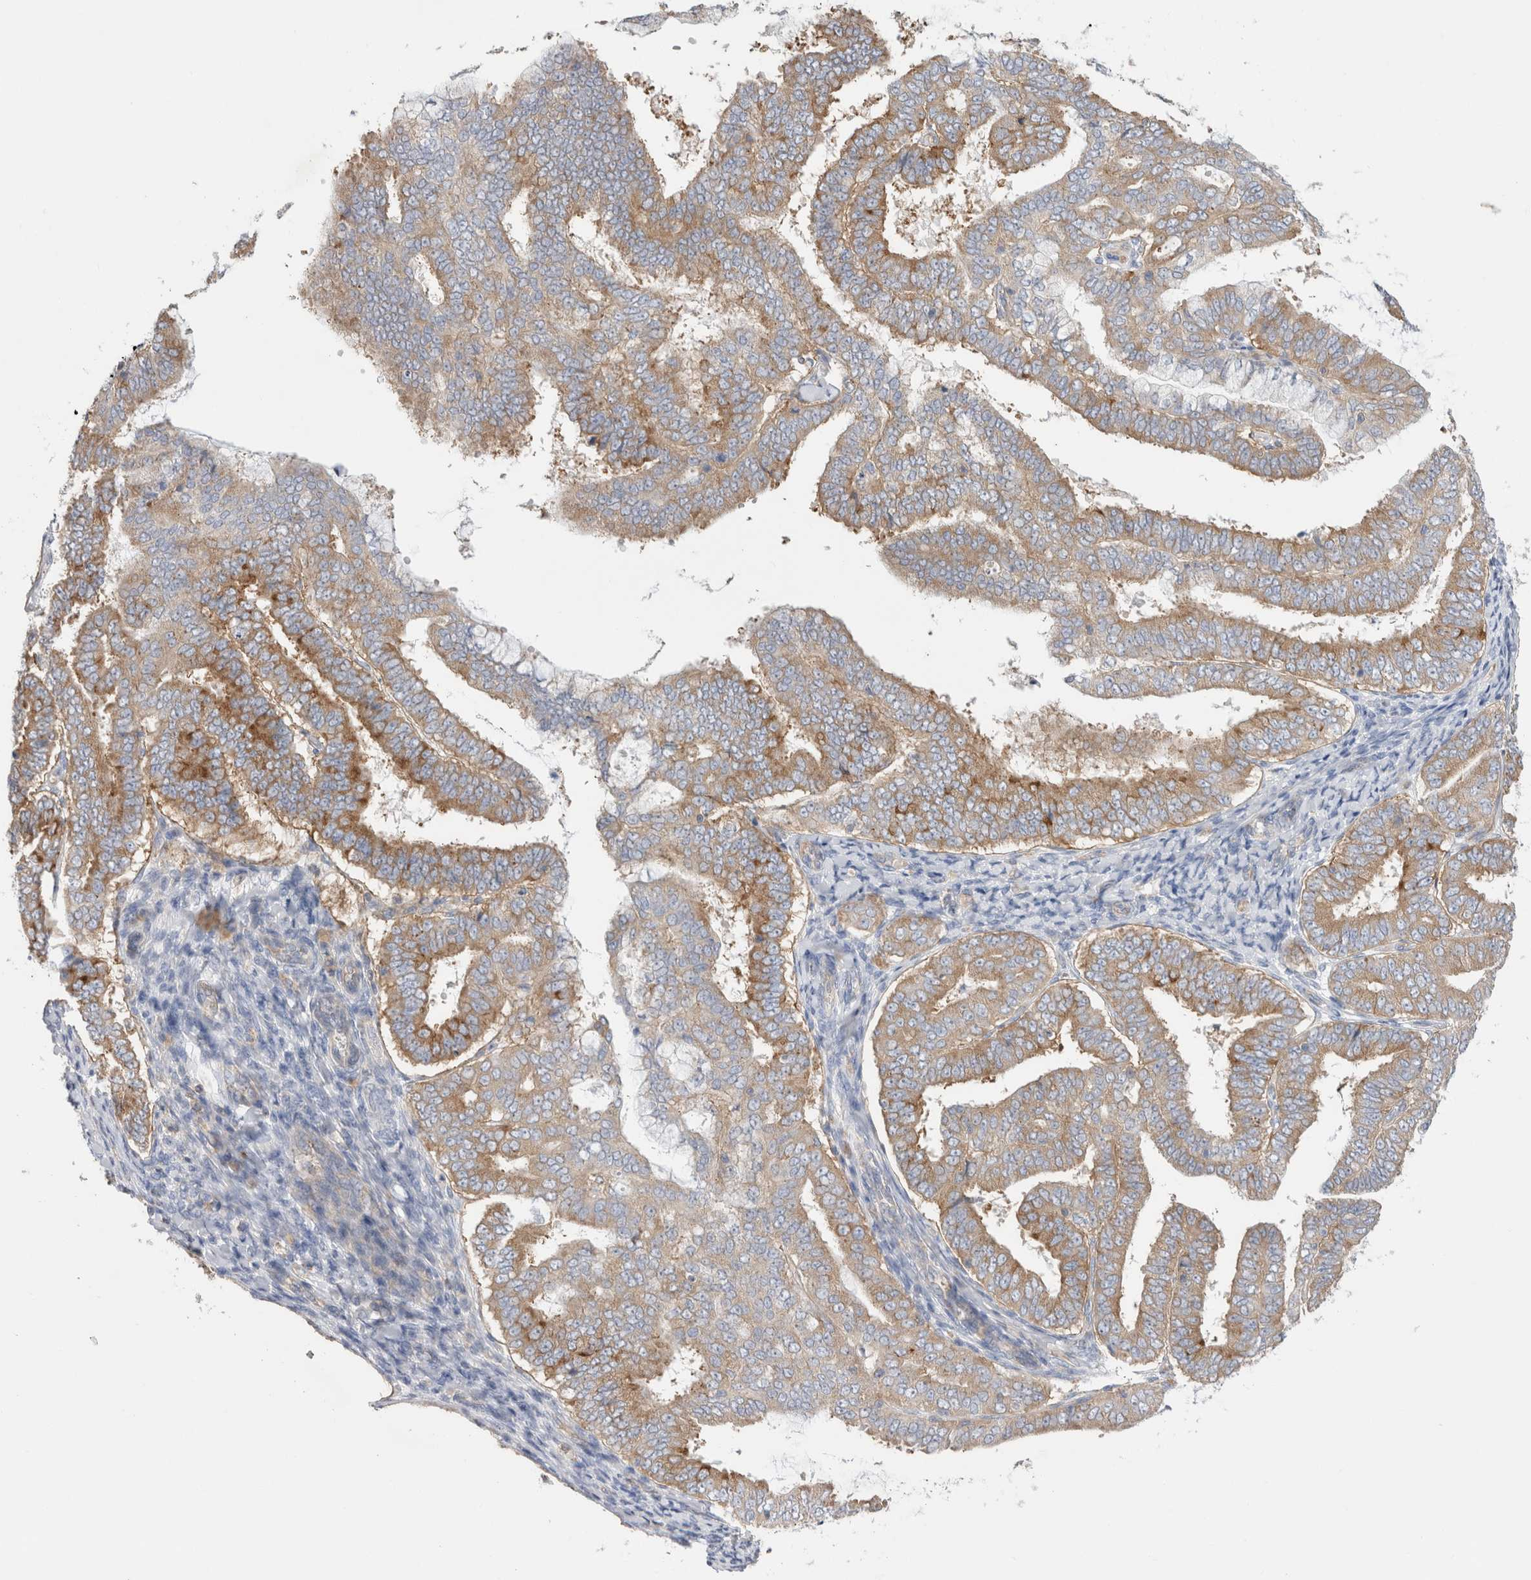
{"staining": {"intensity": "moderate", "quantity": ">75%", "location": "cytoplasmic/membranous"}, "tissue": "endometrial cancer", "cell_type": "Tumor cells", "image_type": "cancer", "snomed": [{"axis": "morphology", "description": "Adenocarcinoma, NOS"}, {"axis": "topography", "description": "Endometrium"}], "caption": "Immunohistochemical staining of endometrial cancer (adenocarcinoma) shows medium levels of moderate cytoplasmic/membranous expression in approximately >75% of tumor cells.", "gene": "ZNF23", "patient": {"sex": "female", "age": 63}}